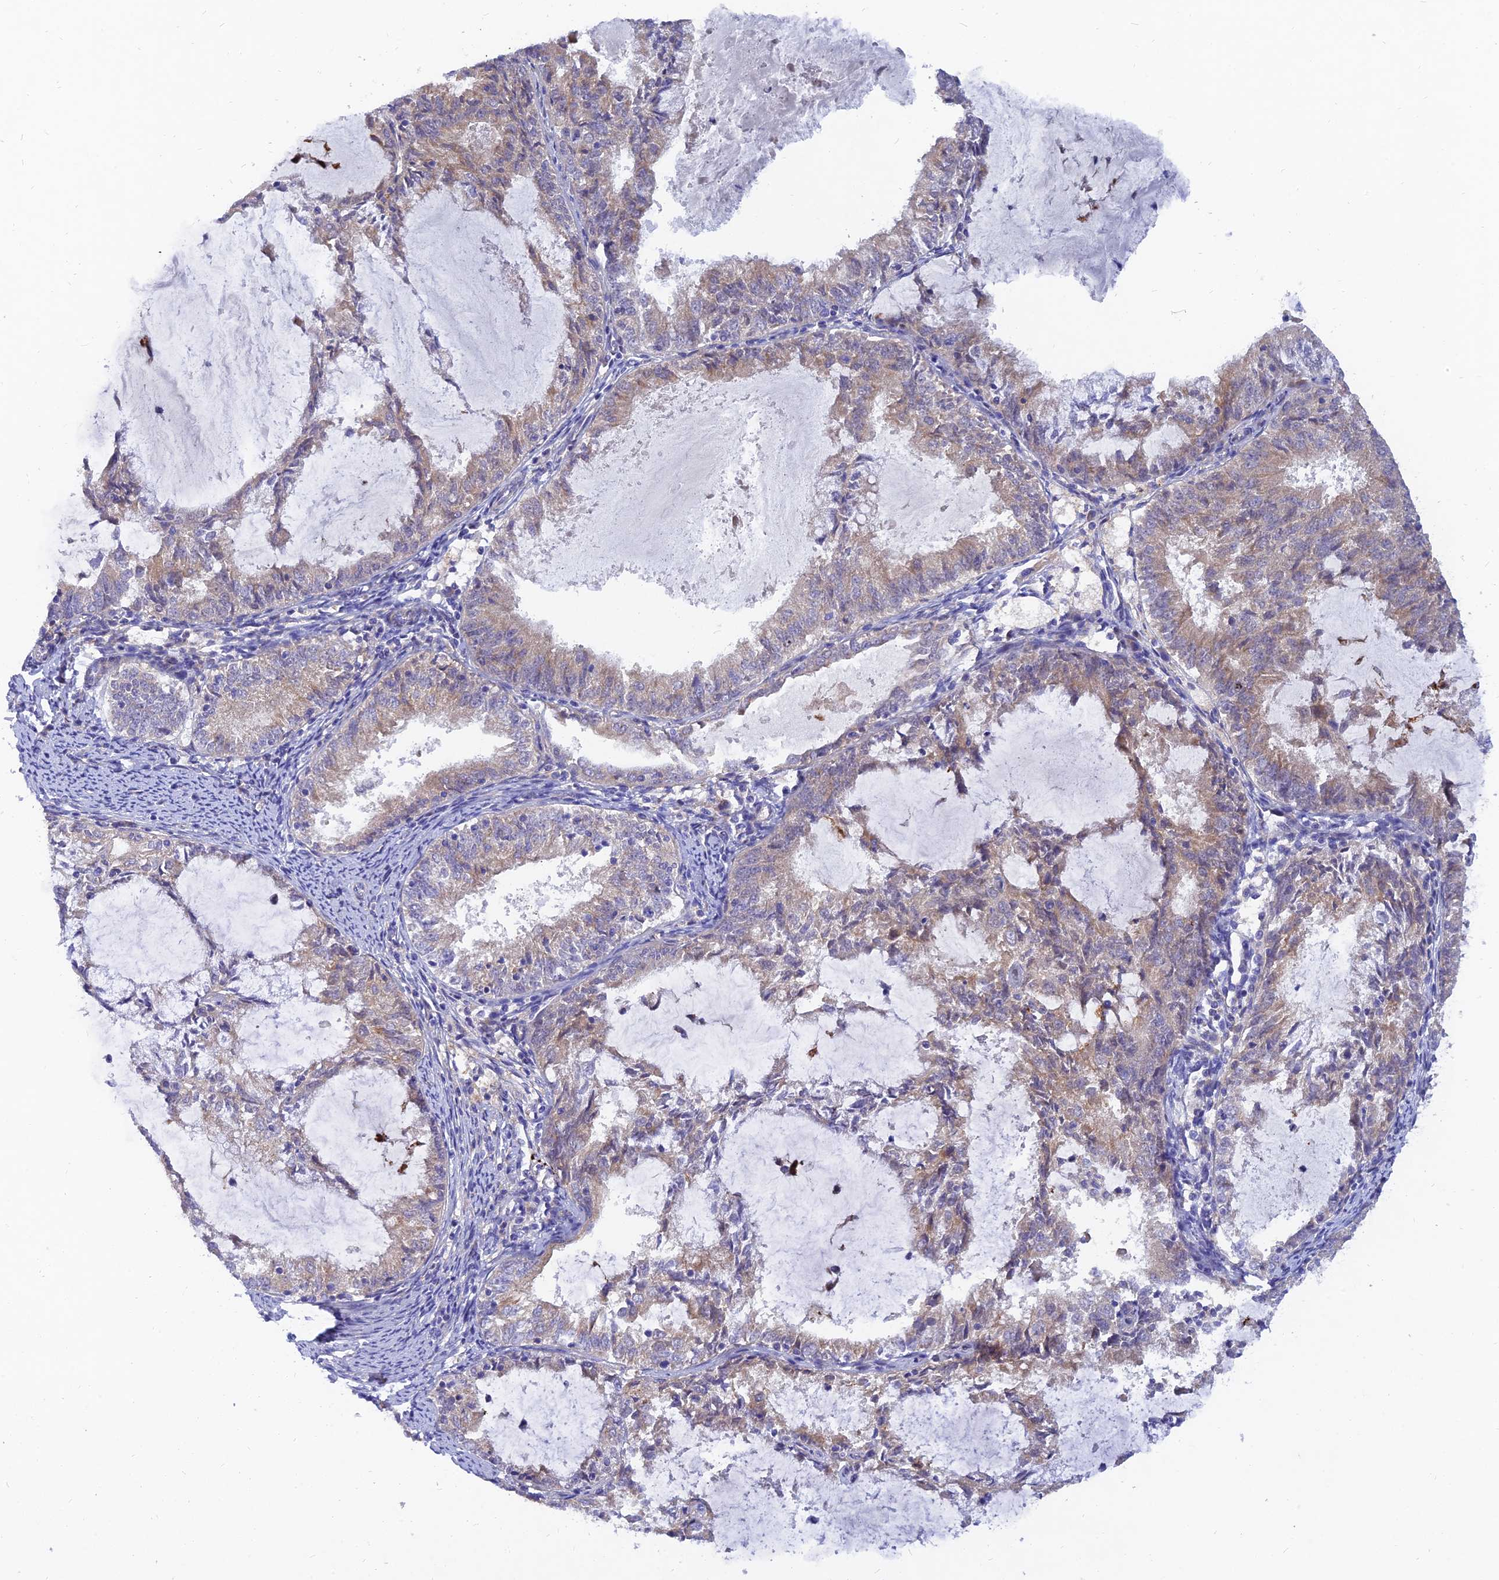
{"staining": {"intensity": "weak", "quantity": "<25%", "location": "cytoplasmic/membranous"}, "tissue": "endometrial cancer", "cell_type": "Tumor cells", "image_type": "cancer", "snomed": [{"axis": "morphology", "description": "Adenocarcinoma, NOS"}, {"axis": "topography", "description": "Endometrium"}], "caption": "This image is of endometrial cancer stained with IHC to label a protein in brown with the nuclei are counter-stained blue. There is no staining in tumor cells. (DAB immunohistochemistry (IHC) visualized using brightfield microscopy, high magnification).", "gene": "MROH1", "patient": {"sex": "female", "age": 57}}